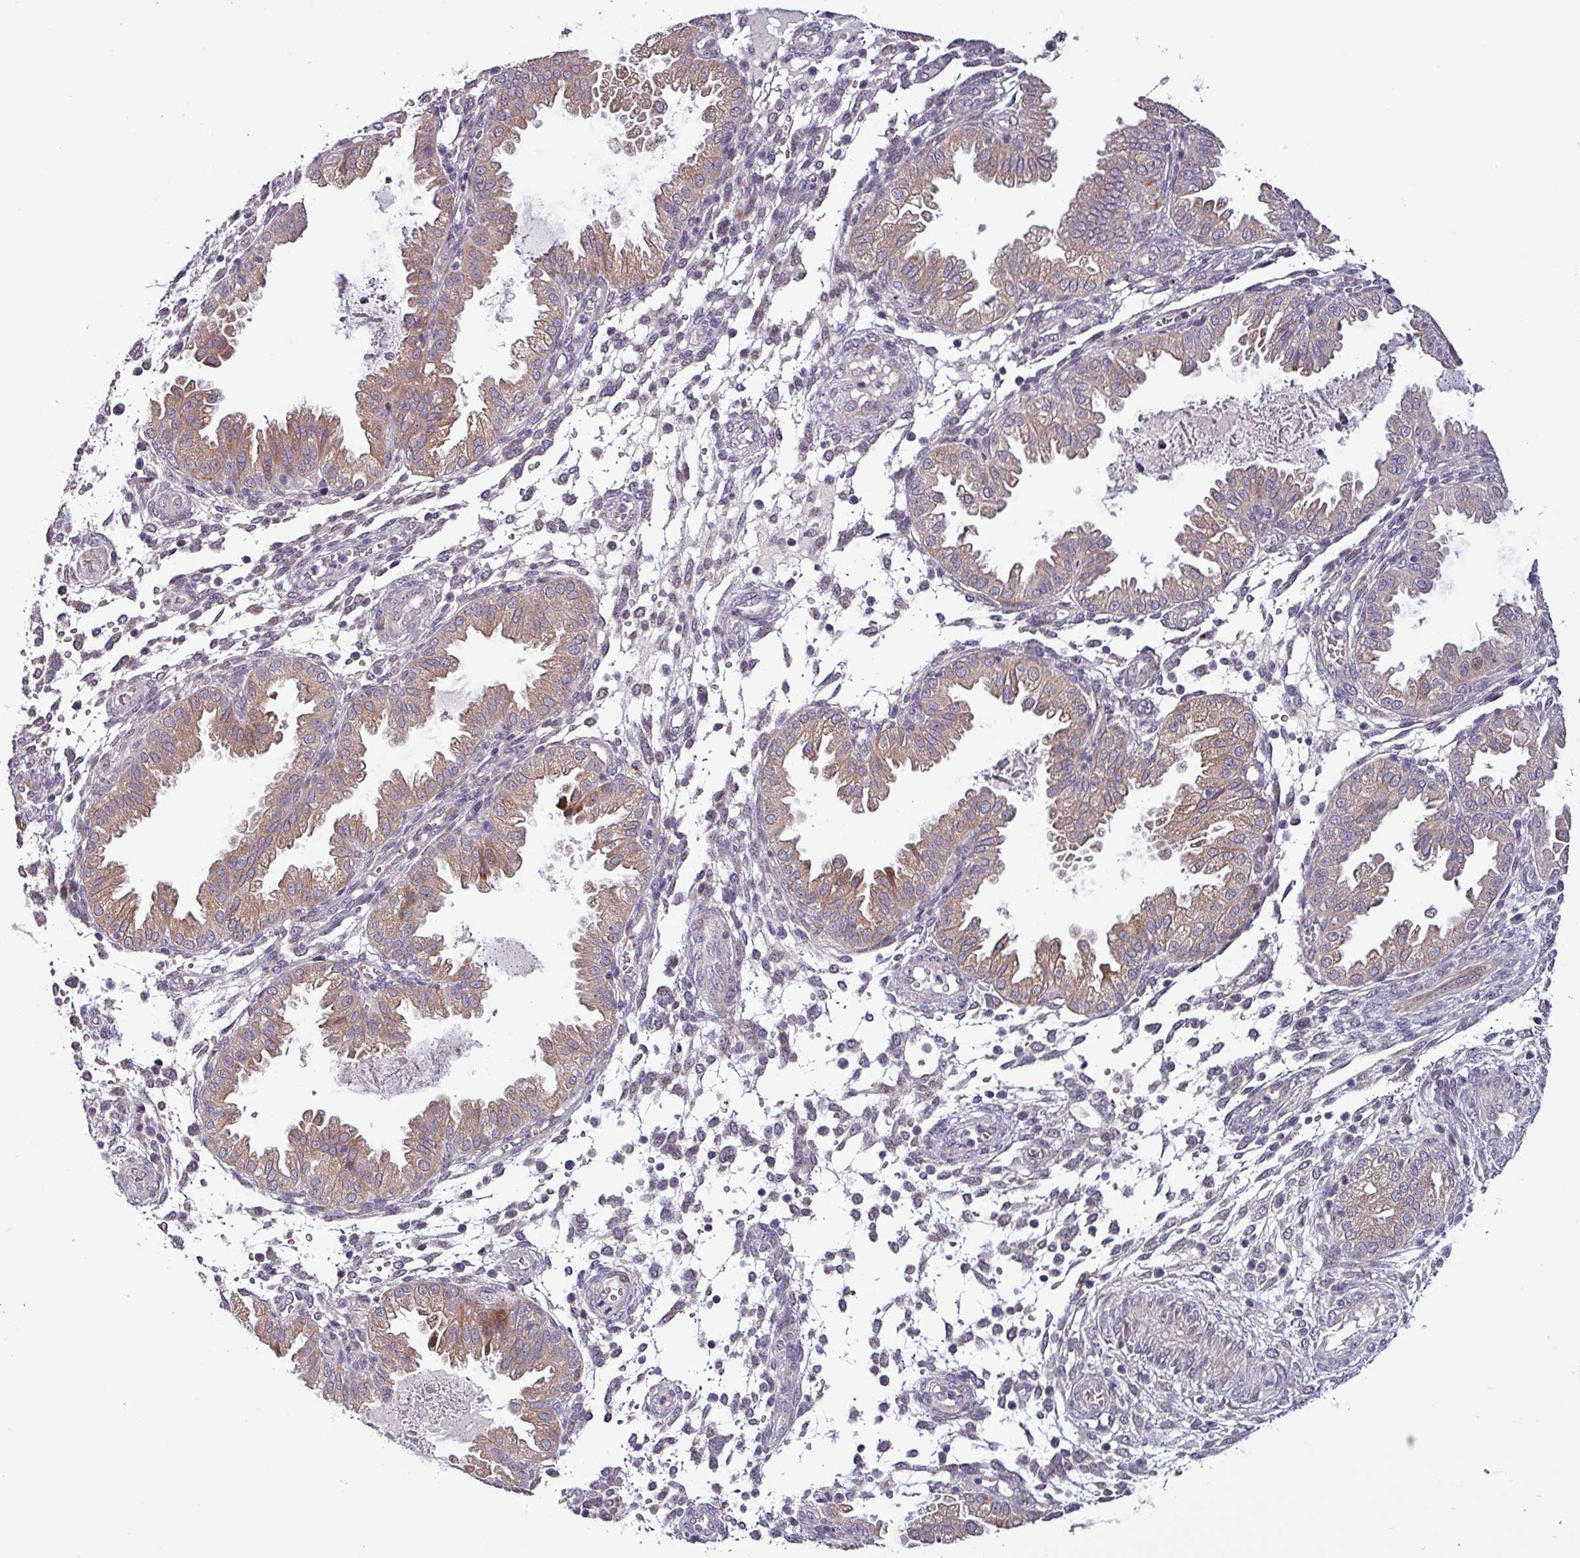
{"staining": {"intensity": "negative", "quantity": "none", "location": "none"}, "tissue": "endometrium", "cell_type": "Cells in endometrial stroma", "image_type": "normal", "snomed": [{"axis": "morphology", "description": "Normal tissue, NOS"}, {"axis": "topography", "description": "Endometrium"}], "caption": "The immunohistochemistry (IHC) micrograph has no significant positivity in cells in endometrial stroma of endometrium.", "gene": "GRAPL", "patient": {"sex": "female", "age": 33}}